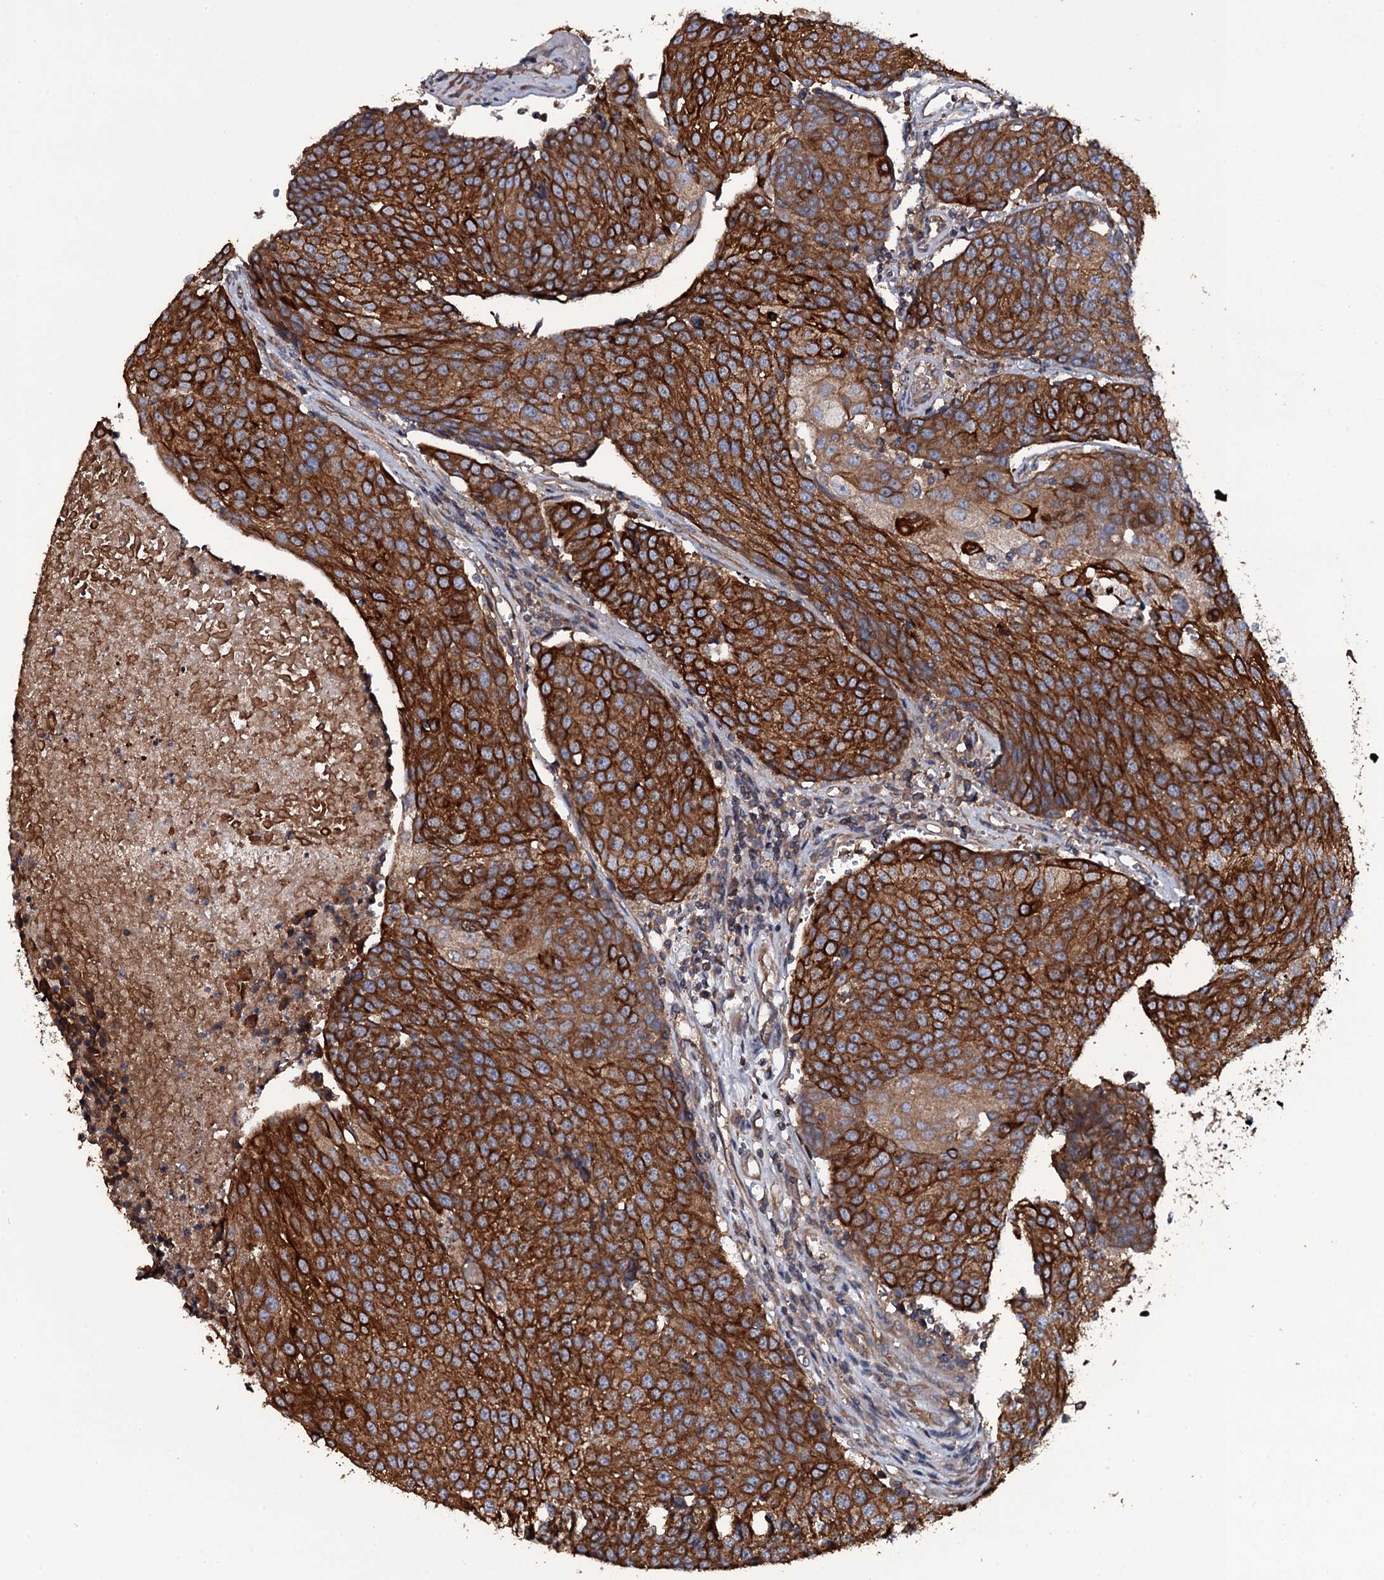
{"staining": {"intensity": "strong", "quantity": ">75%", "location": "cytoplasmic/membranous"}, "tissue": "urothelial cancer", "cell_type": "Tumor cells", "image_type": "cancer", "snomed": [{"axis": "morphology", "description": "Urothelial carcinoma, High grade"}, {"axis": "topography", "description": "Urinary bladder"}], "caption": "Protein expression analysis of urothelial cancer displays strong cytoplasmic/membranous expression in approximately >75% of tumor cells.", "gene": "TTC23", "patient": {"sex": "female", "age": 85}}